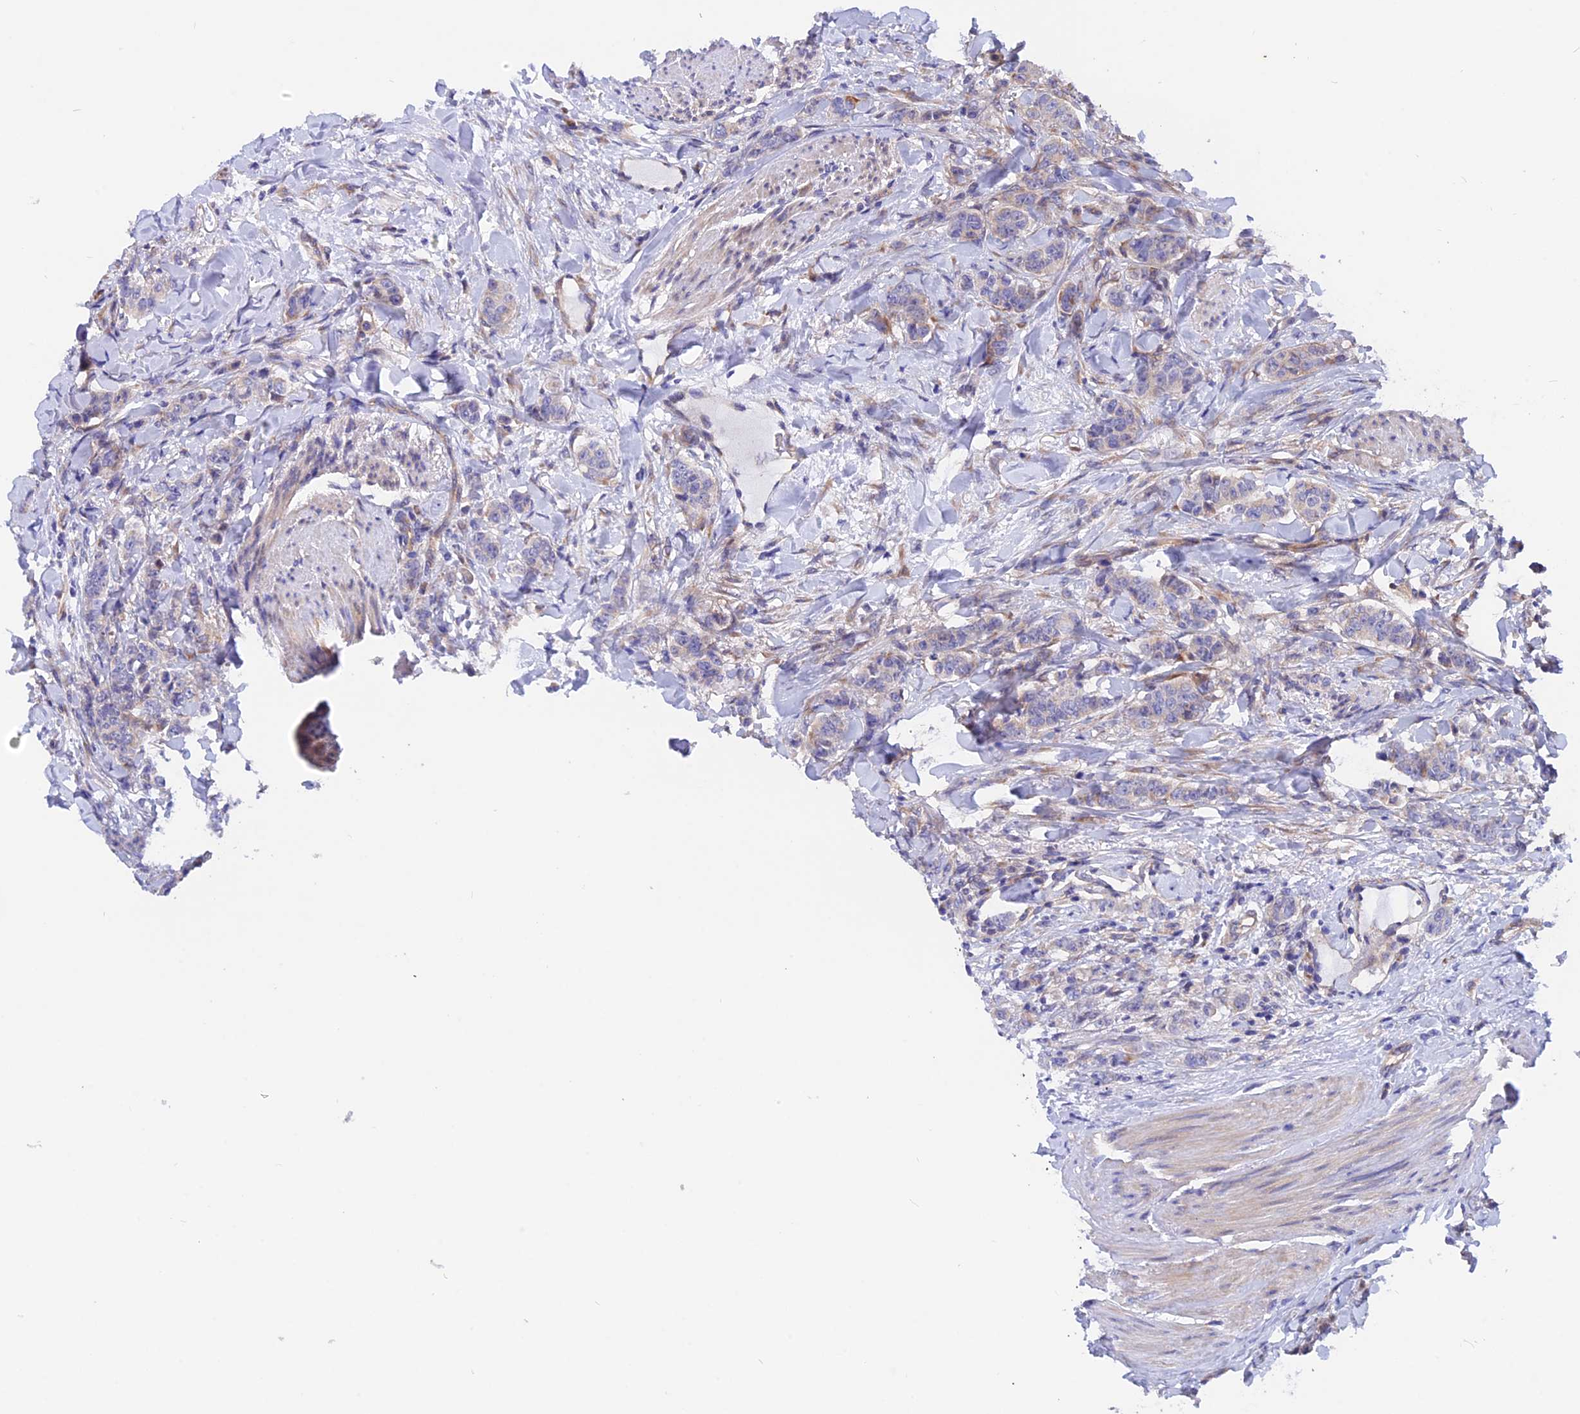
{"staining": {"intensity": "negative", "quantity": "none", "location": "none"}, "tissue": "breast cancer", "cell_type": "Tumor cells", "image_type": "cancer", "snomed": [{"axis": "morphology", "description": "Duct carcinoma"}, {"axis": "topography", "description": "Breast"}], "caption": "Immunohistochemical staining of human breast cancer displays no significant staining in tumor cells.", "gene": "HYCC1", "patient": {"sex": "female", "age": 40}}